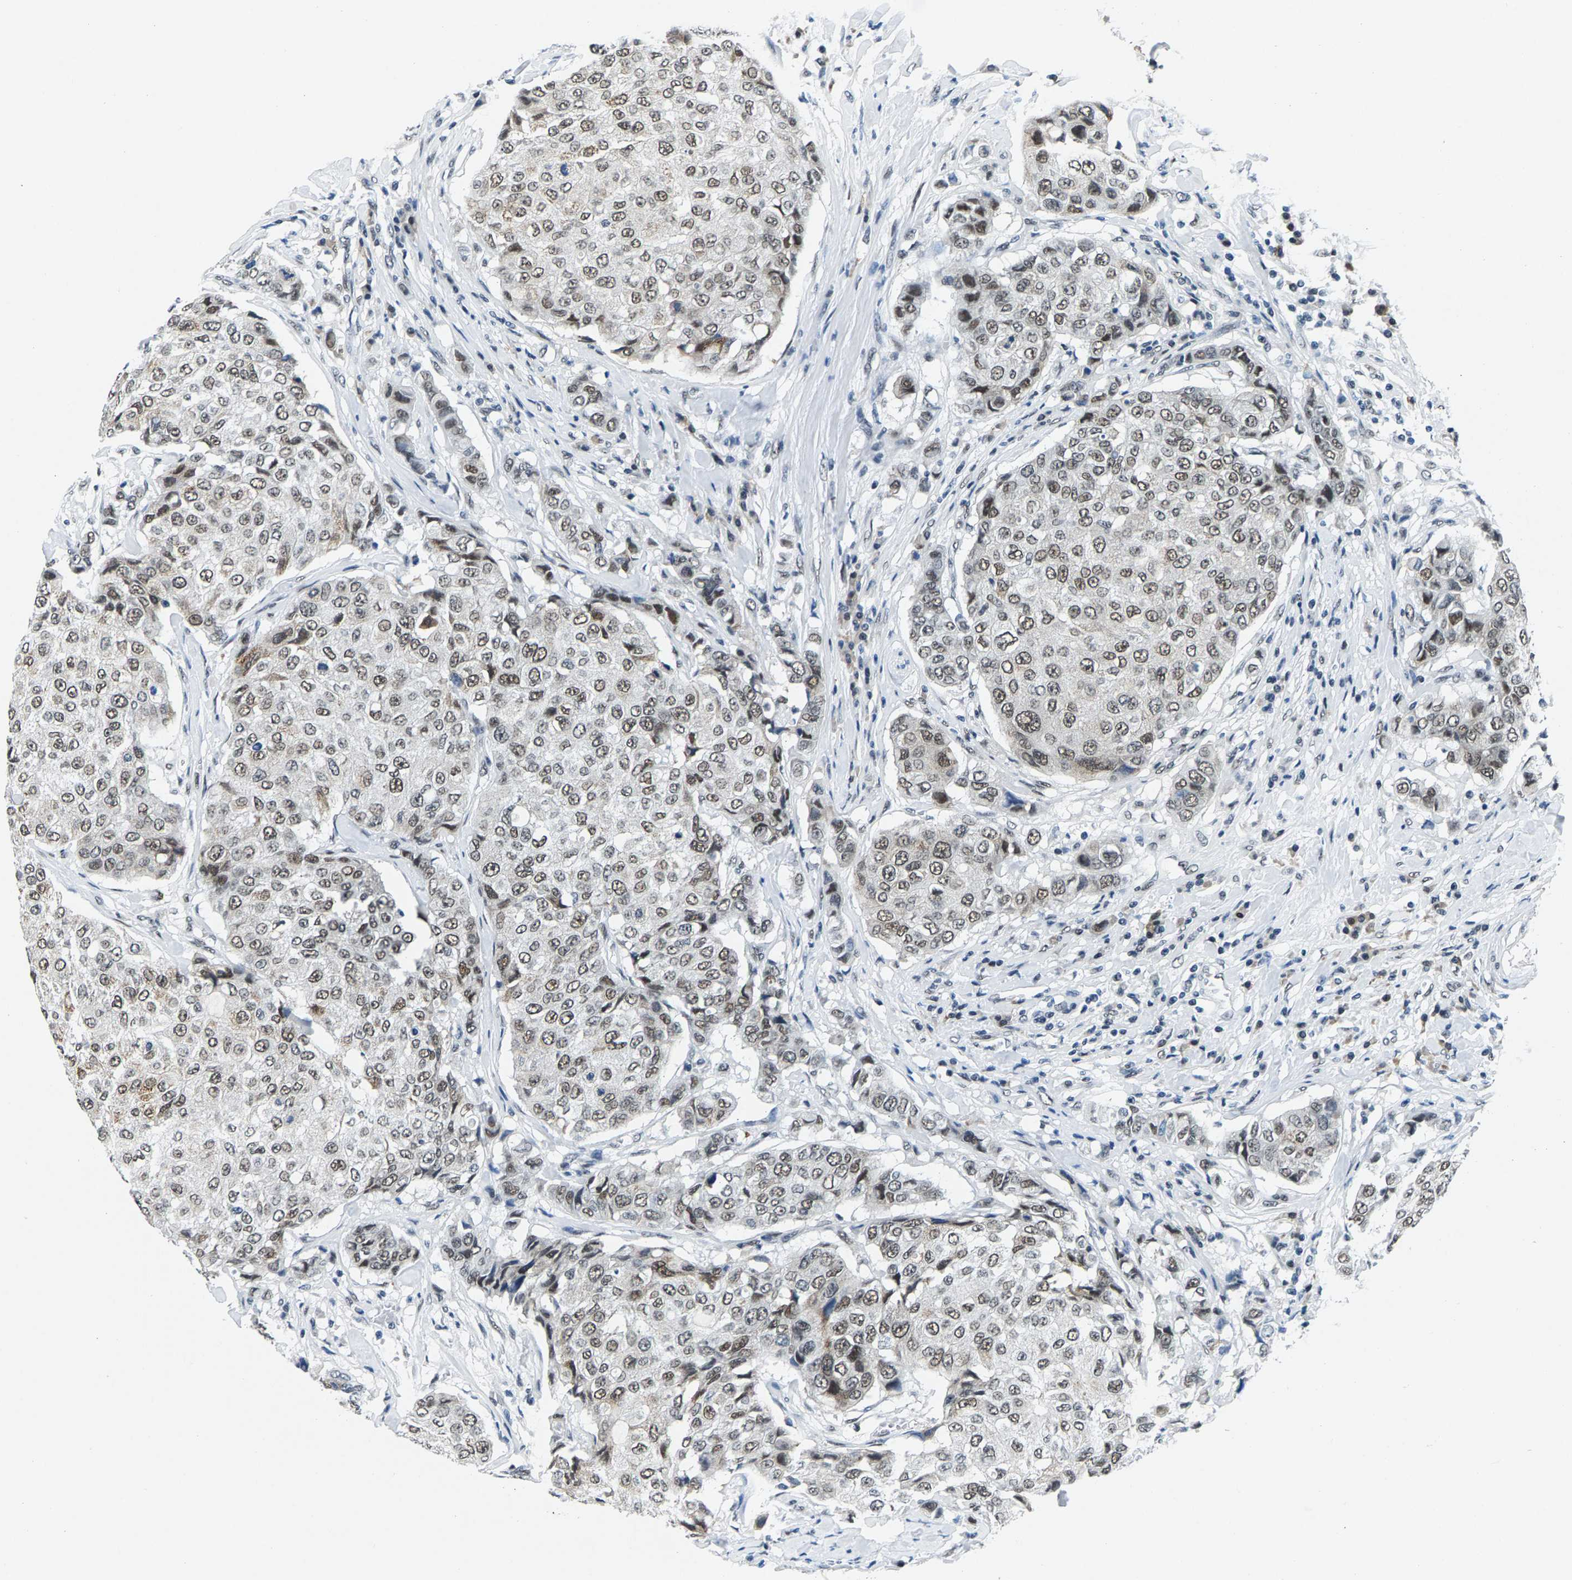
{"staining": {"intensity": "moderate", "quantity": "25%-75%", "location": "nuclear"}, "tissue": "breast cancer", "cell_type": "Tumor cells", "image_type": "cancer", "snomed": [{"axis": "morphology", "description": "Duct carcinoma"}, {"axis": "topography", "description": "Breast"}], "caption": "Immunohistochemistry (IHC) (DAB) staining of human breast invasive ductal carcinoma shows moderate nuclear protein positivity in approximately 25%-75% of tumor cells.", "gene": "ATF2", "patient": {"sex": "female", "age": 27}}